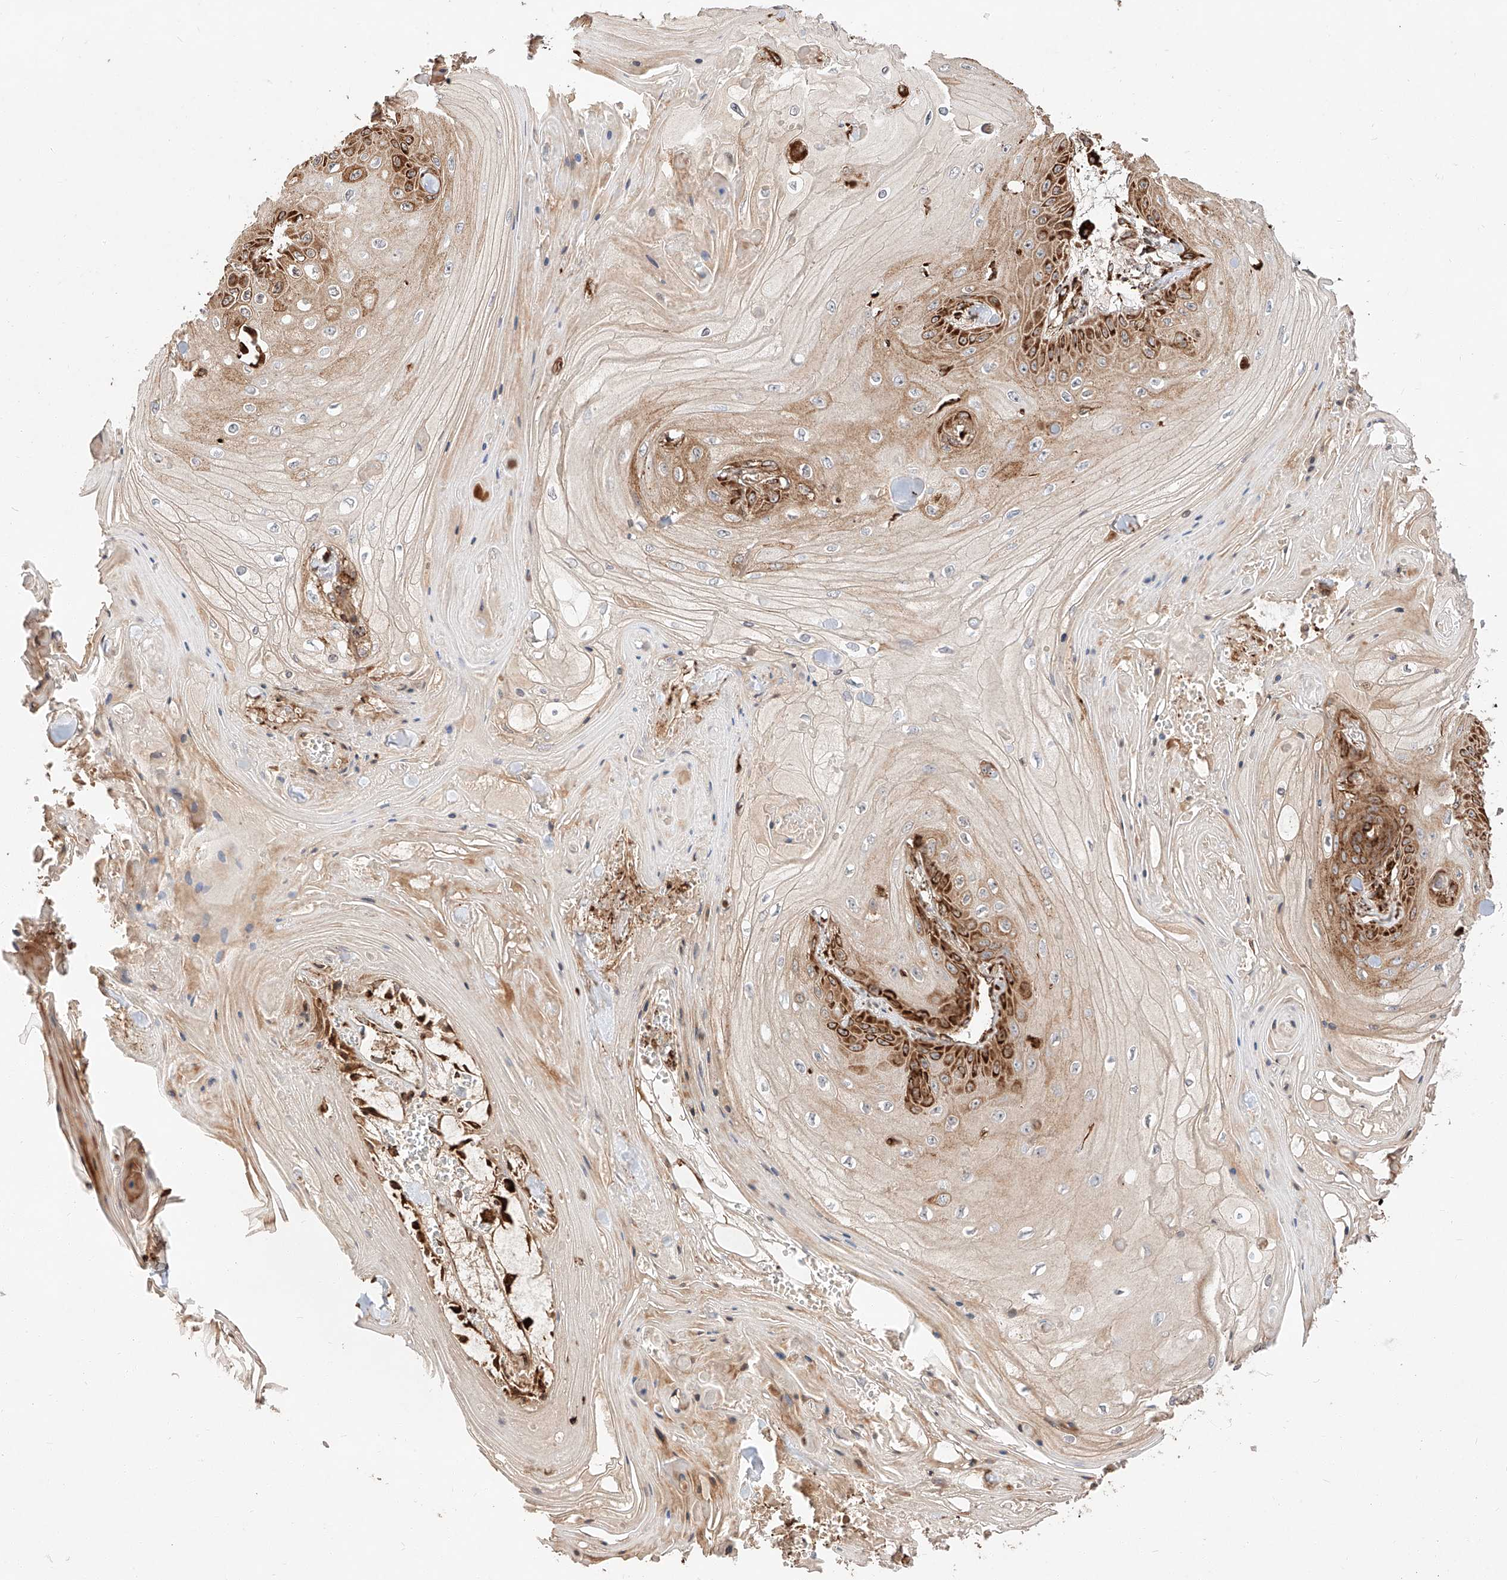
{"staining": {"intensity": "strong", "quantity": ">75%", "location": "cytoplasmic/membranous"}, "tissue": "skin cancer", "cell_type": "Tumor cells", "image_type": "cancer", "snomed": [{"axis": "morphology", "description": "Squamous cell carcinoma, NOS"}, {"axis": "topography", "description": "Skin"}], "caption": "The micrograph reveals staining of skin cancer (squamous cell carcinoma), revealing strong cytoplasmic/membranous protein positivity (brown color) within tumor cells.", "gene": "ZNF84", "patient": {"sex": "male", "age": 74}}